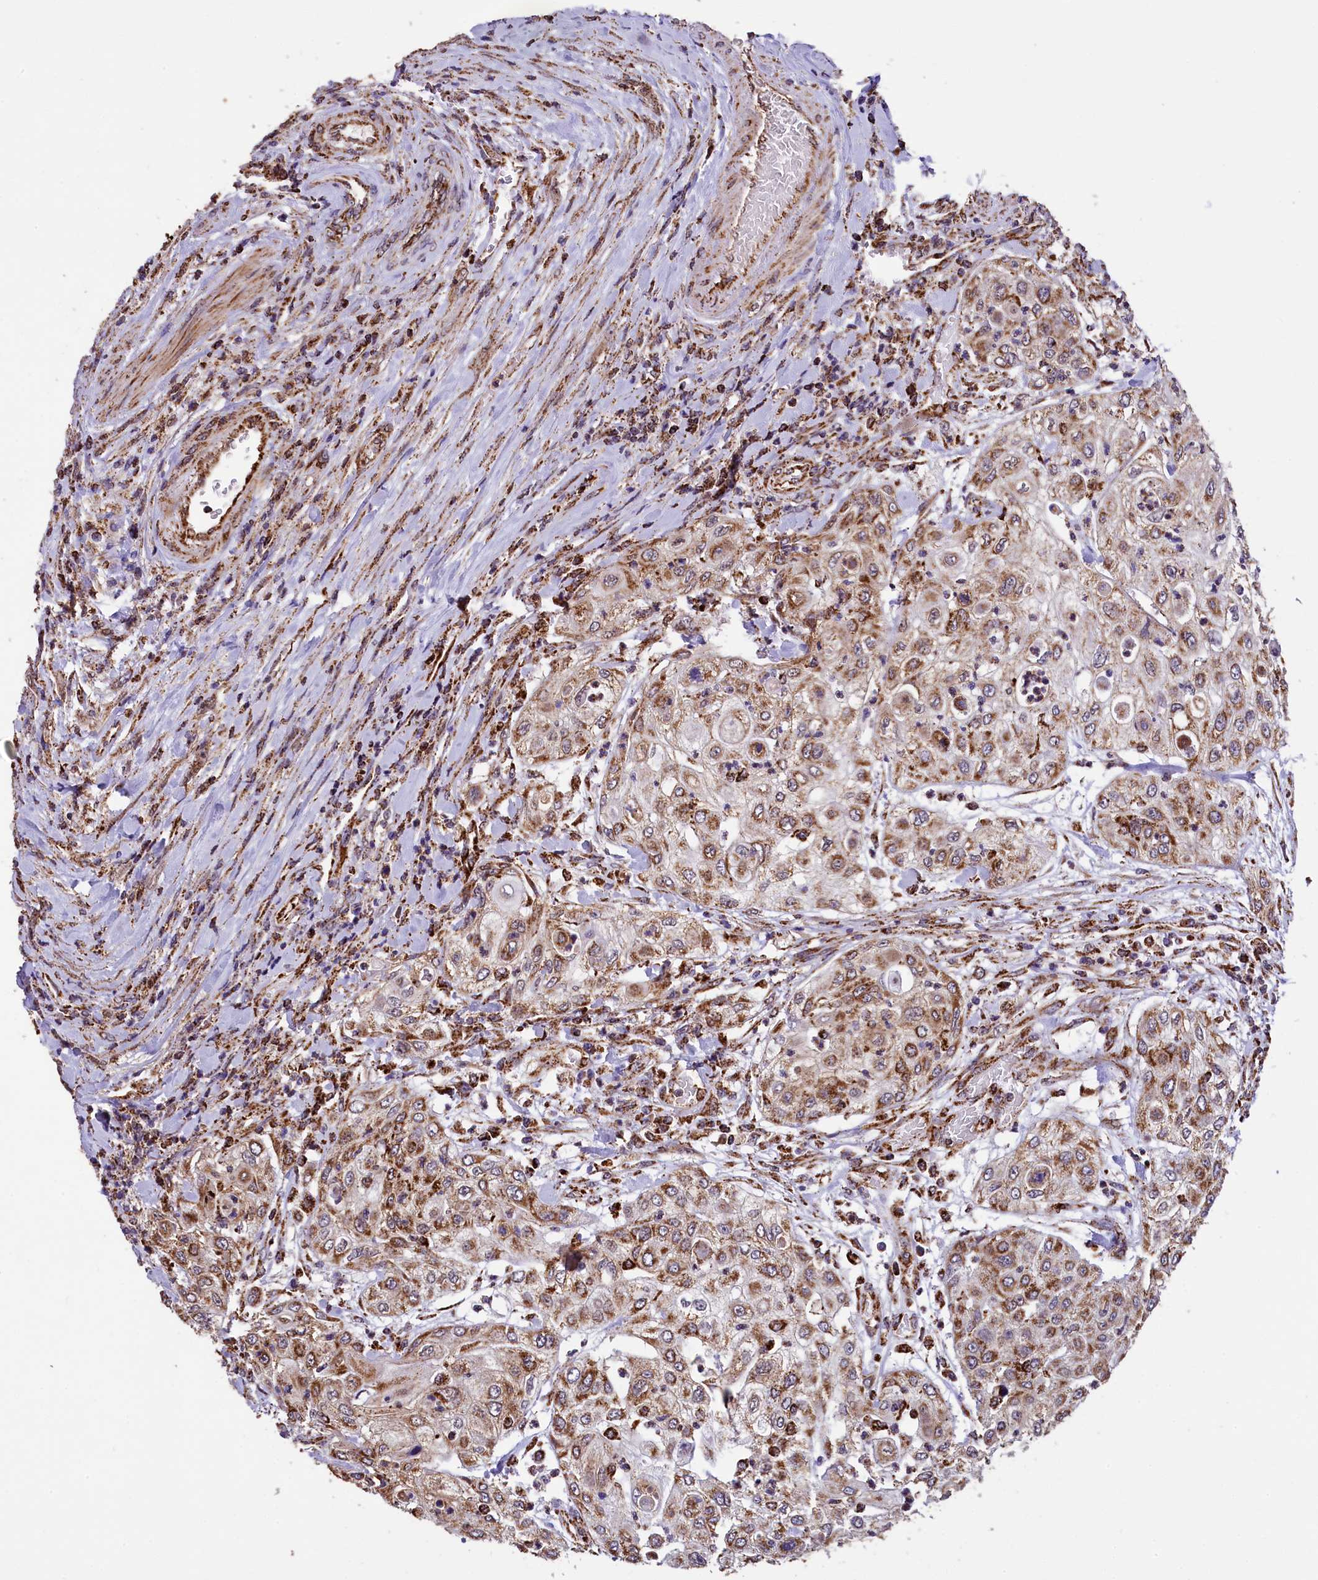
{"staining": {"intensity": "weak", "quantity": "25%-75%", "location": "cytoplasmic/membranous"}, "tissue": "urothelial cancer", "cell_type": "Tumor cells", "image_type": "cancer", "snomed": [{"axis": "morphology", "description": "Urothelial carcinoma, High grade"}, {"axis": "topography", "description": "Urinary bladder"}], "caption": "Immunohistochemical staining of human high-grade urothelial carcinoma displays weak cytoplasmic/membranous protein expression in about 25%-75% of tumor cells.", "gene": "KLC2", "patient": {"sex": "female", "age": 79}}